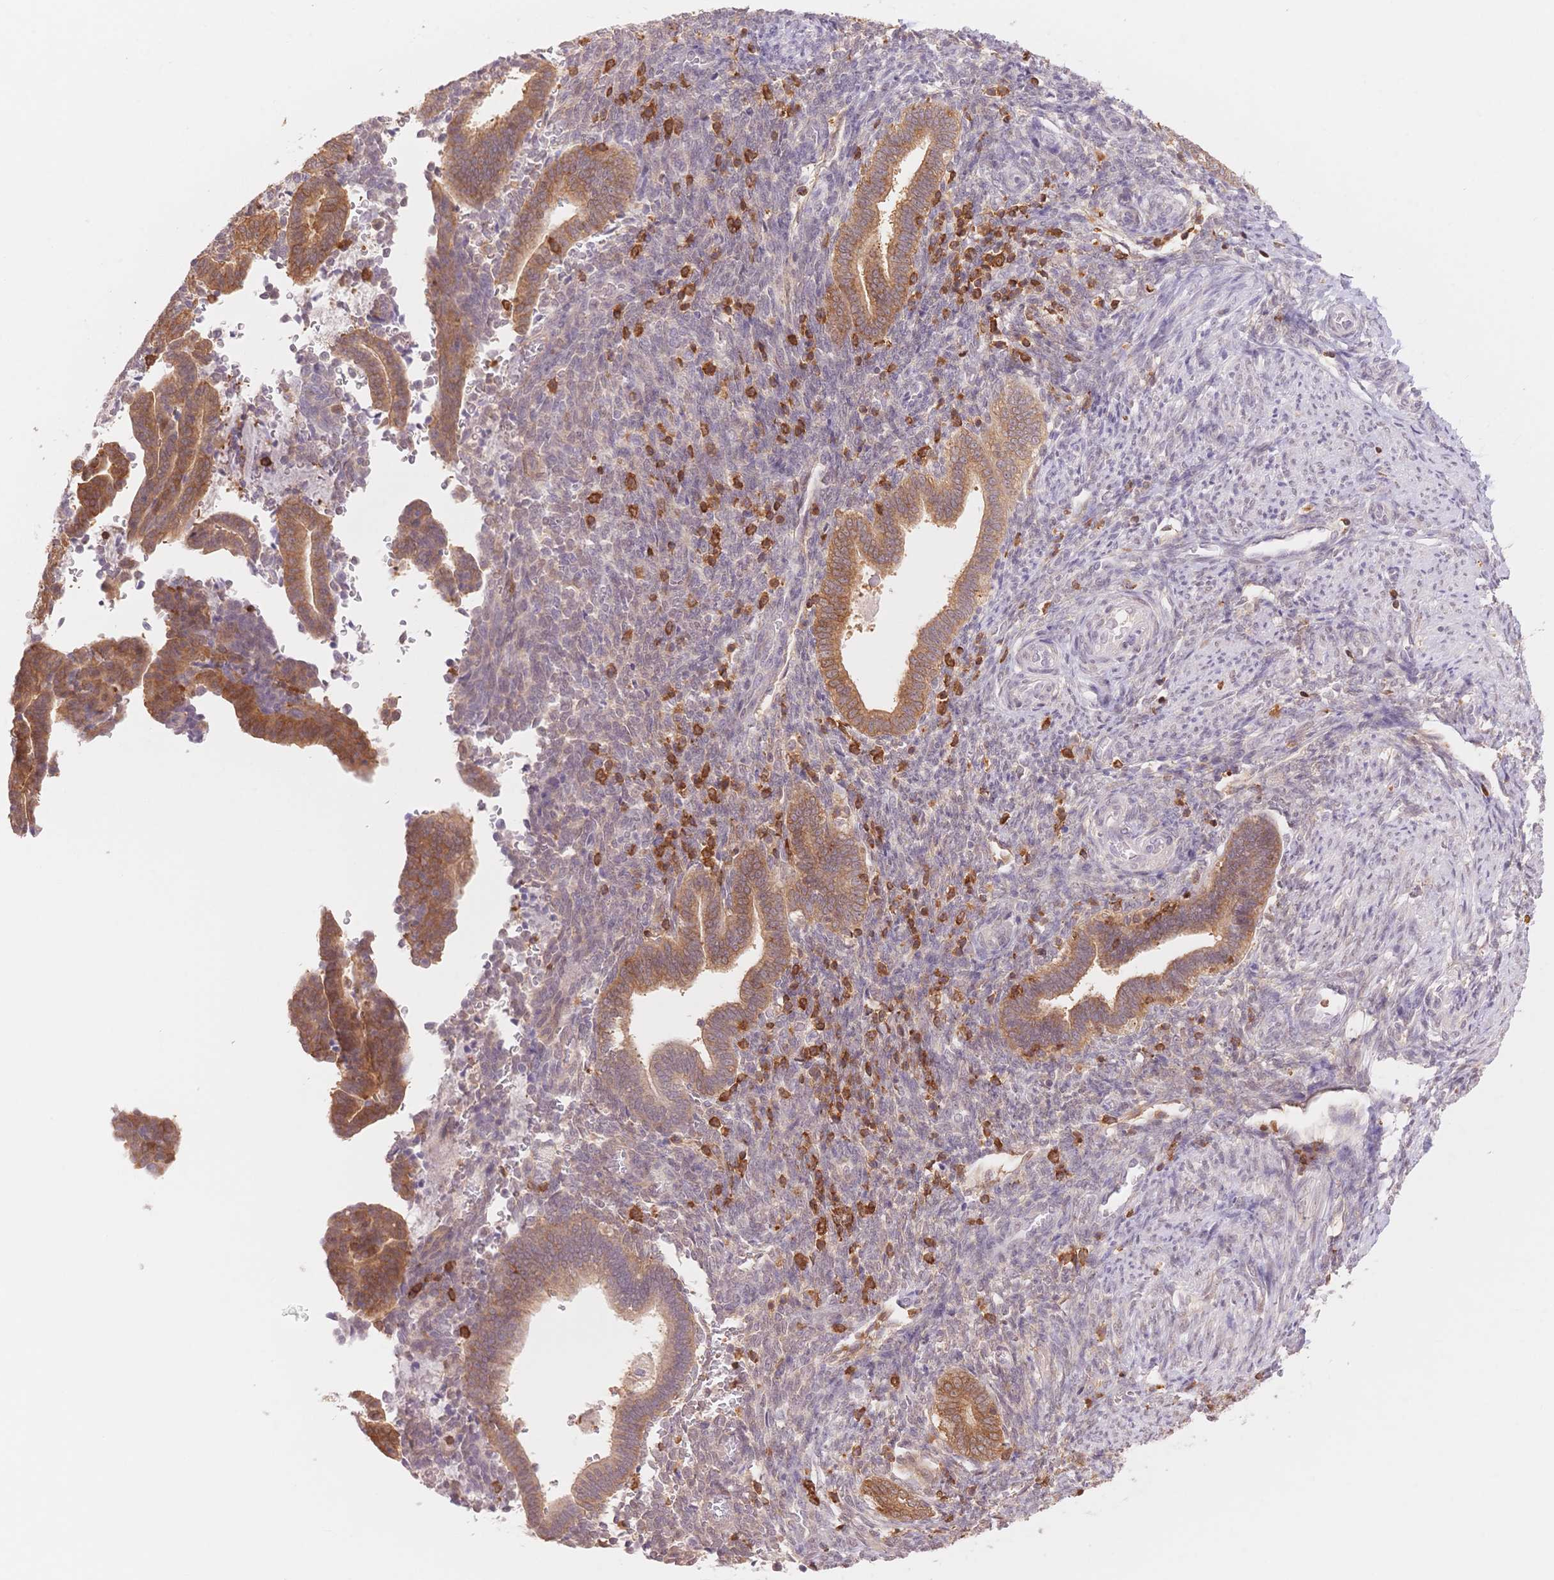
{"staining": {"intensity": "strong", "quantity": "<25%", "location": "cytoplasmic/membranous"}, "tissue": "endometrium", "cell_type": "Cells in endometrial stroma", "image_type": "normal", "snomed": [{"axis": "morphology", "description": "Normal tissue, NOS"}, {"axis": "topography", "description": "Endometrium"}], "caption": "Endometrium stained for a protein exhibits strong cytoplasmic/membranous positivity in cells in endometrial stroma.", "gene": "STK39", "patient": {"sex": "female", "age": 34}}